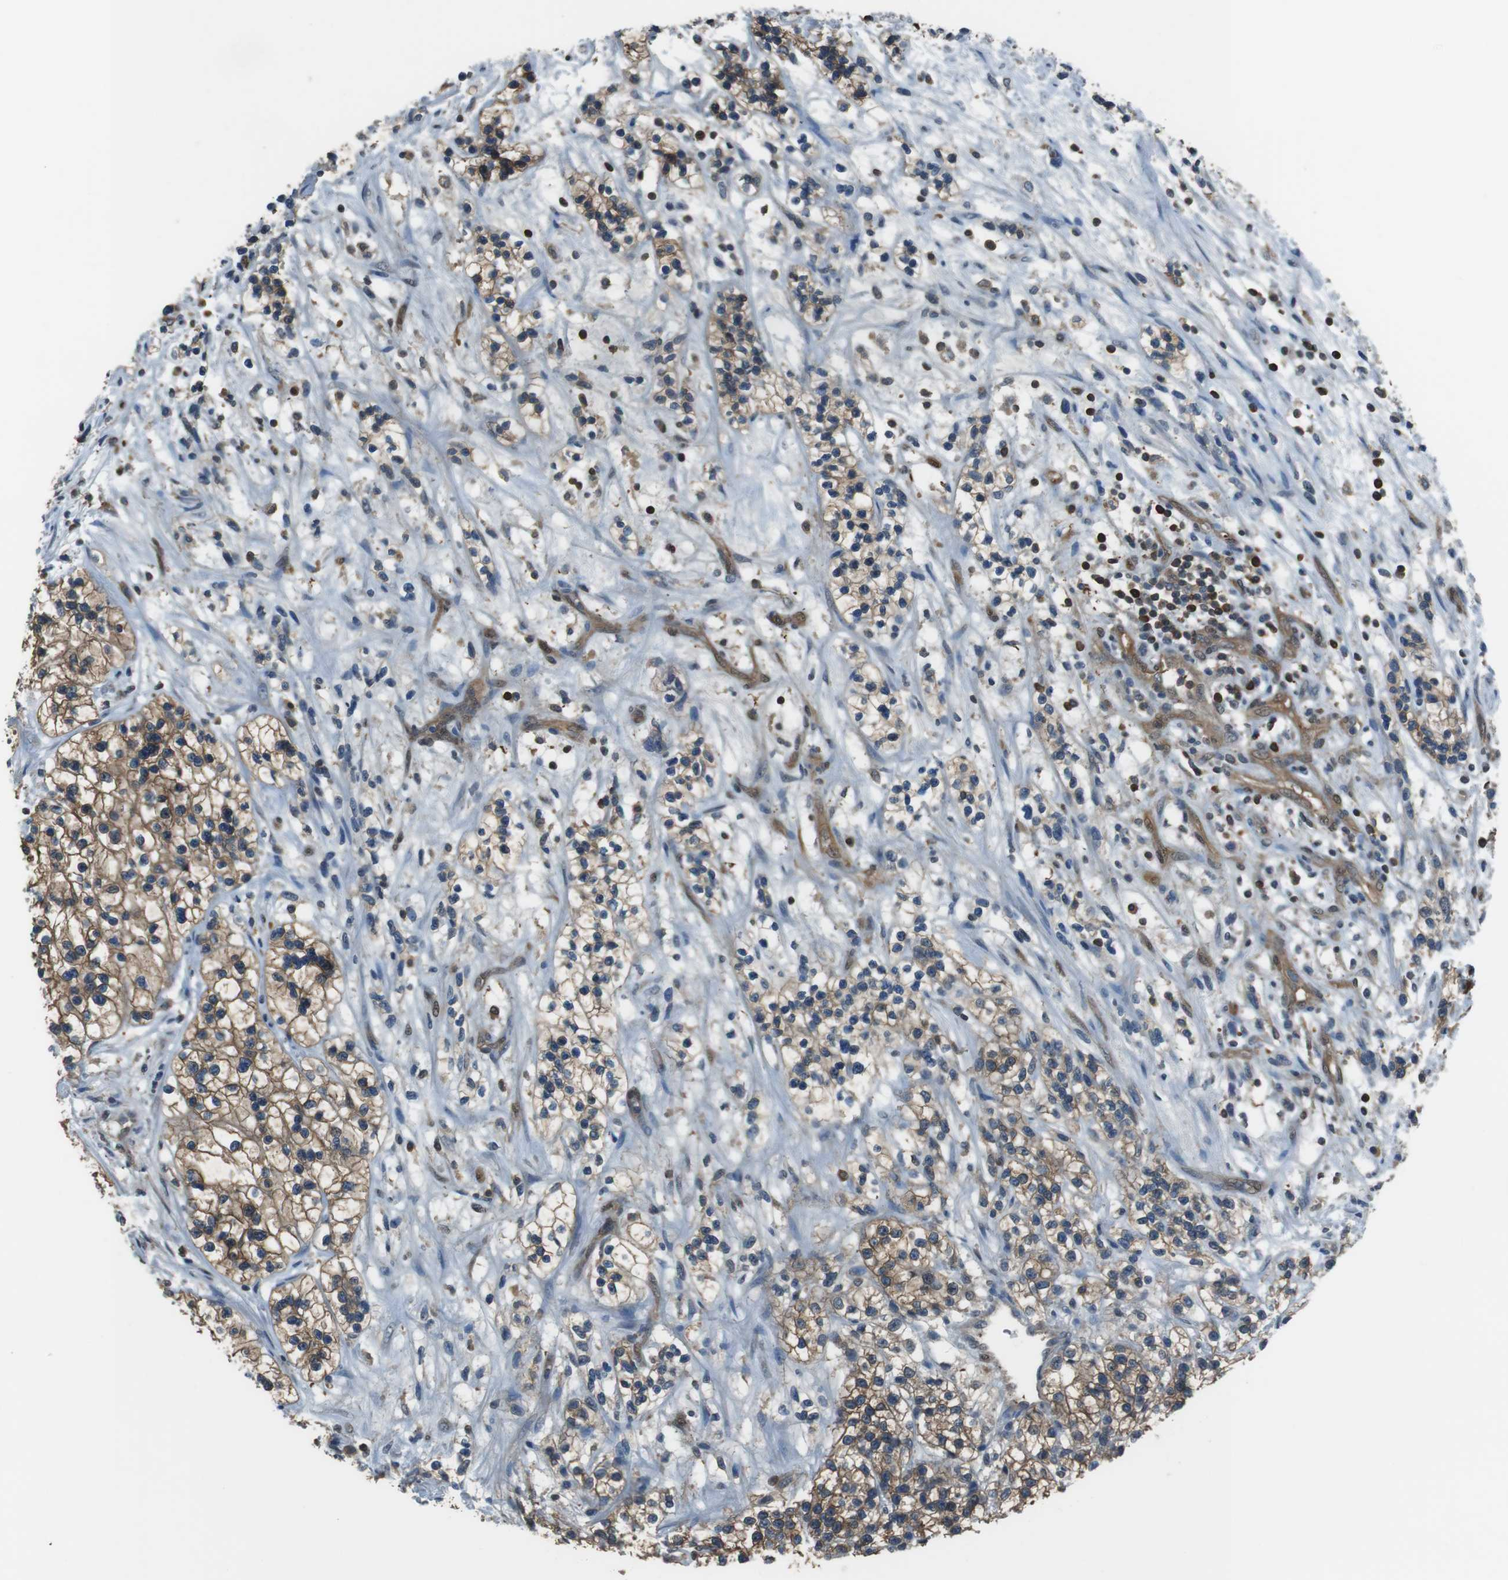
{"staining": {"intensity": "moderate", "quantity": ">75%", "location": "cytoplasmic/membranous"}, "tissue": "renal cancer", "cell_type": "Tumor cells", "image_type": "cancer", "snomed": [{"axis": "morphology", "description": "Adenocarcinoma, NOS"}, {"axis": "topography", "description": "Kidney"}], "caption": "DAB immunohistochemical staining of human adenocarcinoma (renal) reveals moderate cytoplasmic/membranous protein expression in about >75% of tumor cells. Nuclei are stained in blue.", "gene": "TWSG1", "patient": {"sex": "female", "age": 57}}